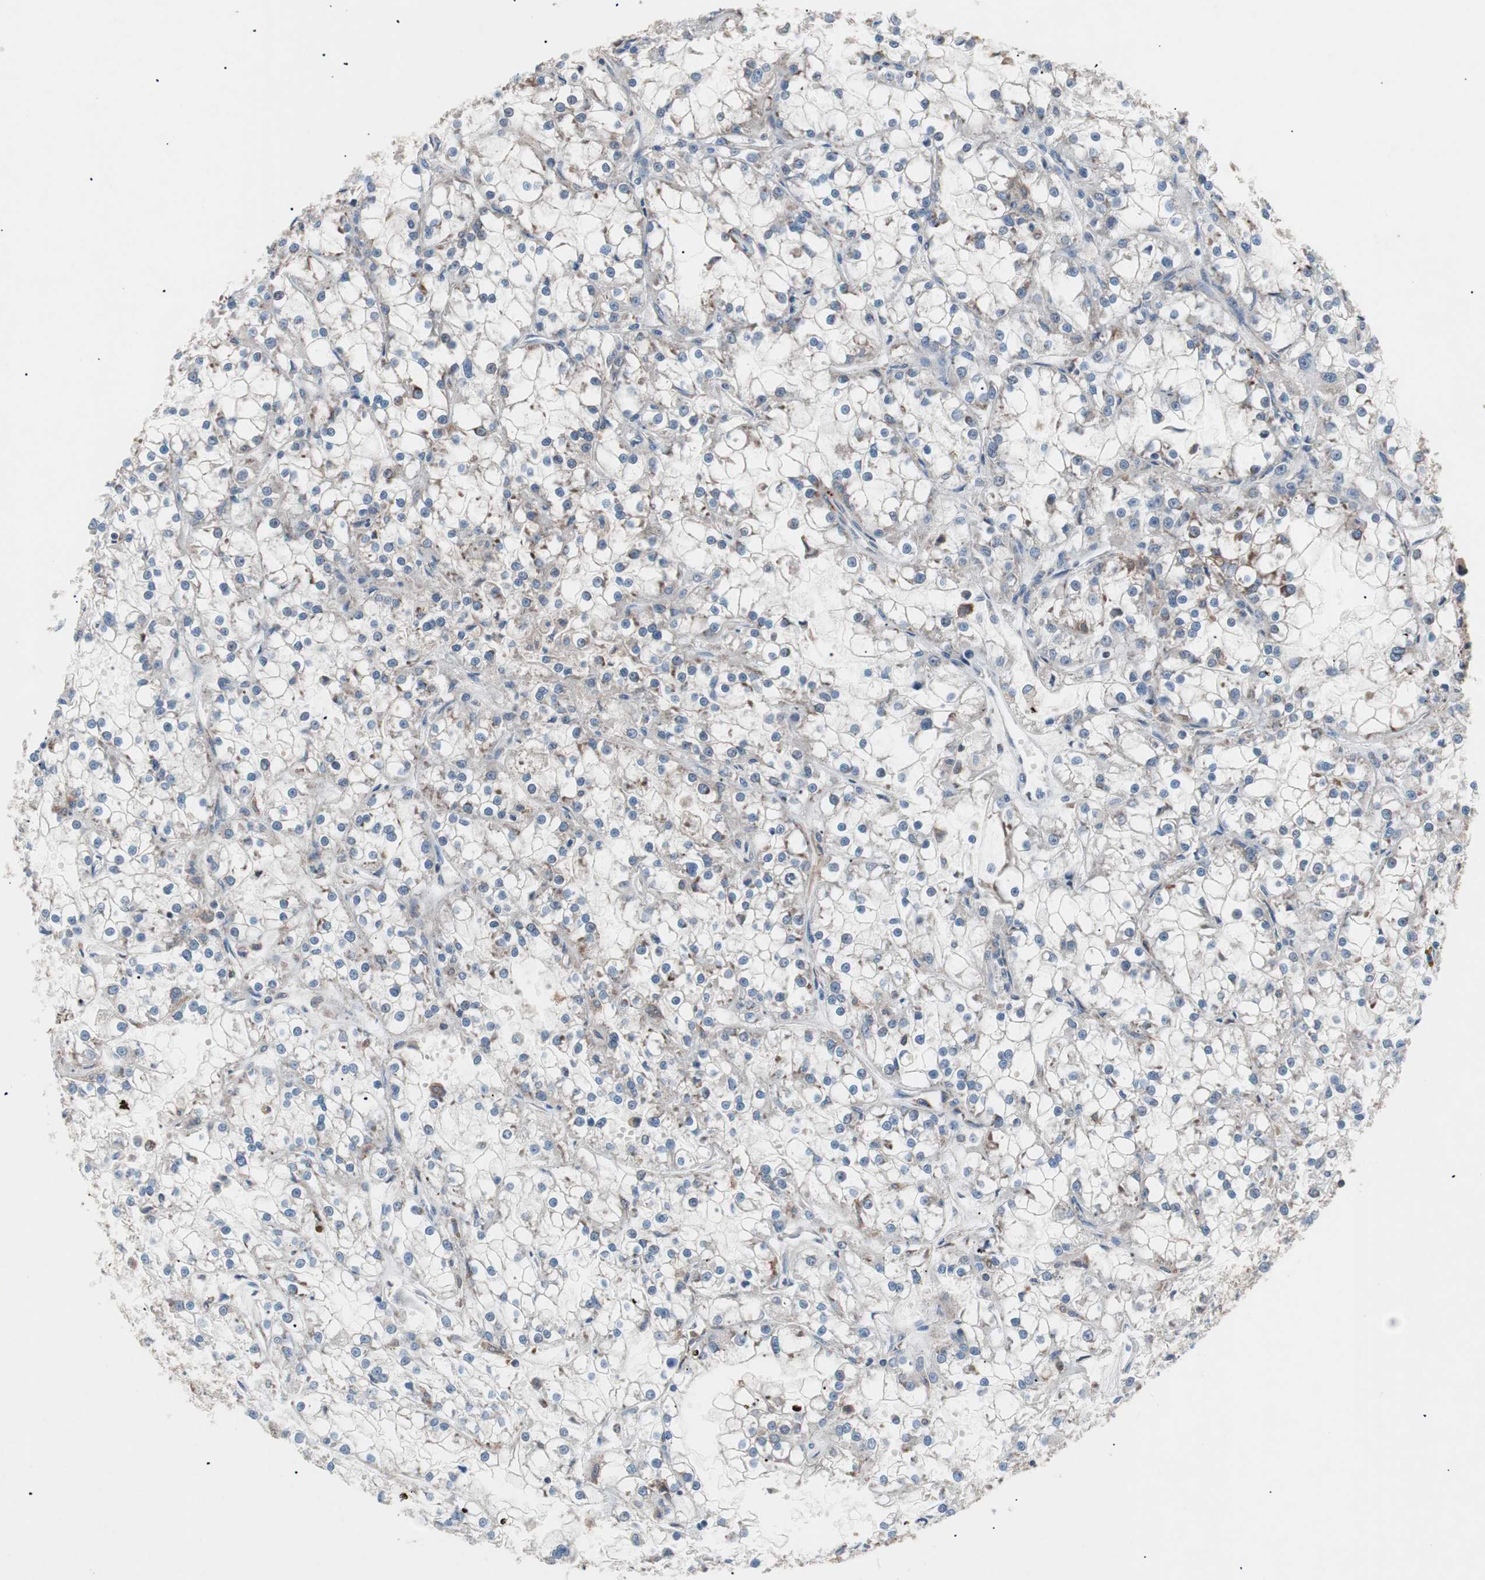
{"staining": {"intensity": "moderate", "quantity": "25%-75%", "location": "cytoplasmic/membranous"}, "tissue": "renal cancer", "cell_type": "Tumor cells", "image_type": "cancer", "snomed": [{"axis": "morphology", "description": "Adenocarcinoma, NOS"}, {"axis": "topography", "description": "Kidney"}], "caption": "Protein expression analysis of renal cancer demonstrates moderate cytoplasmic/membranous positivity in approximately 25%-75% of tumor cells. The staining is performed using DAB brown chromogen to label protein expression. The nuclei are counter-stained blue using hematoxylin.", "gene": "PIK3R1", "patient": {"sex": "female", "age": 52}}